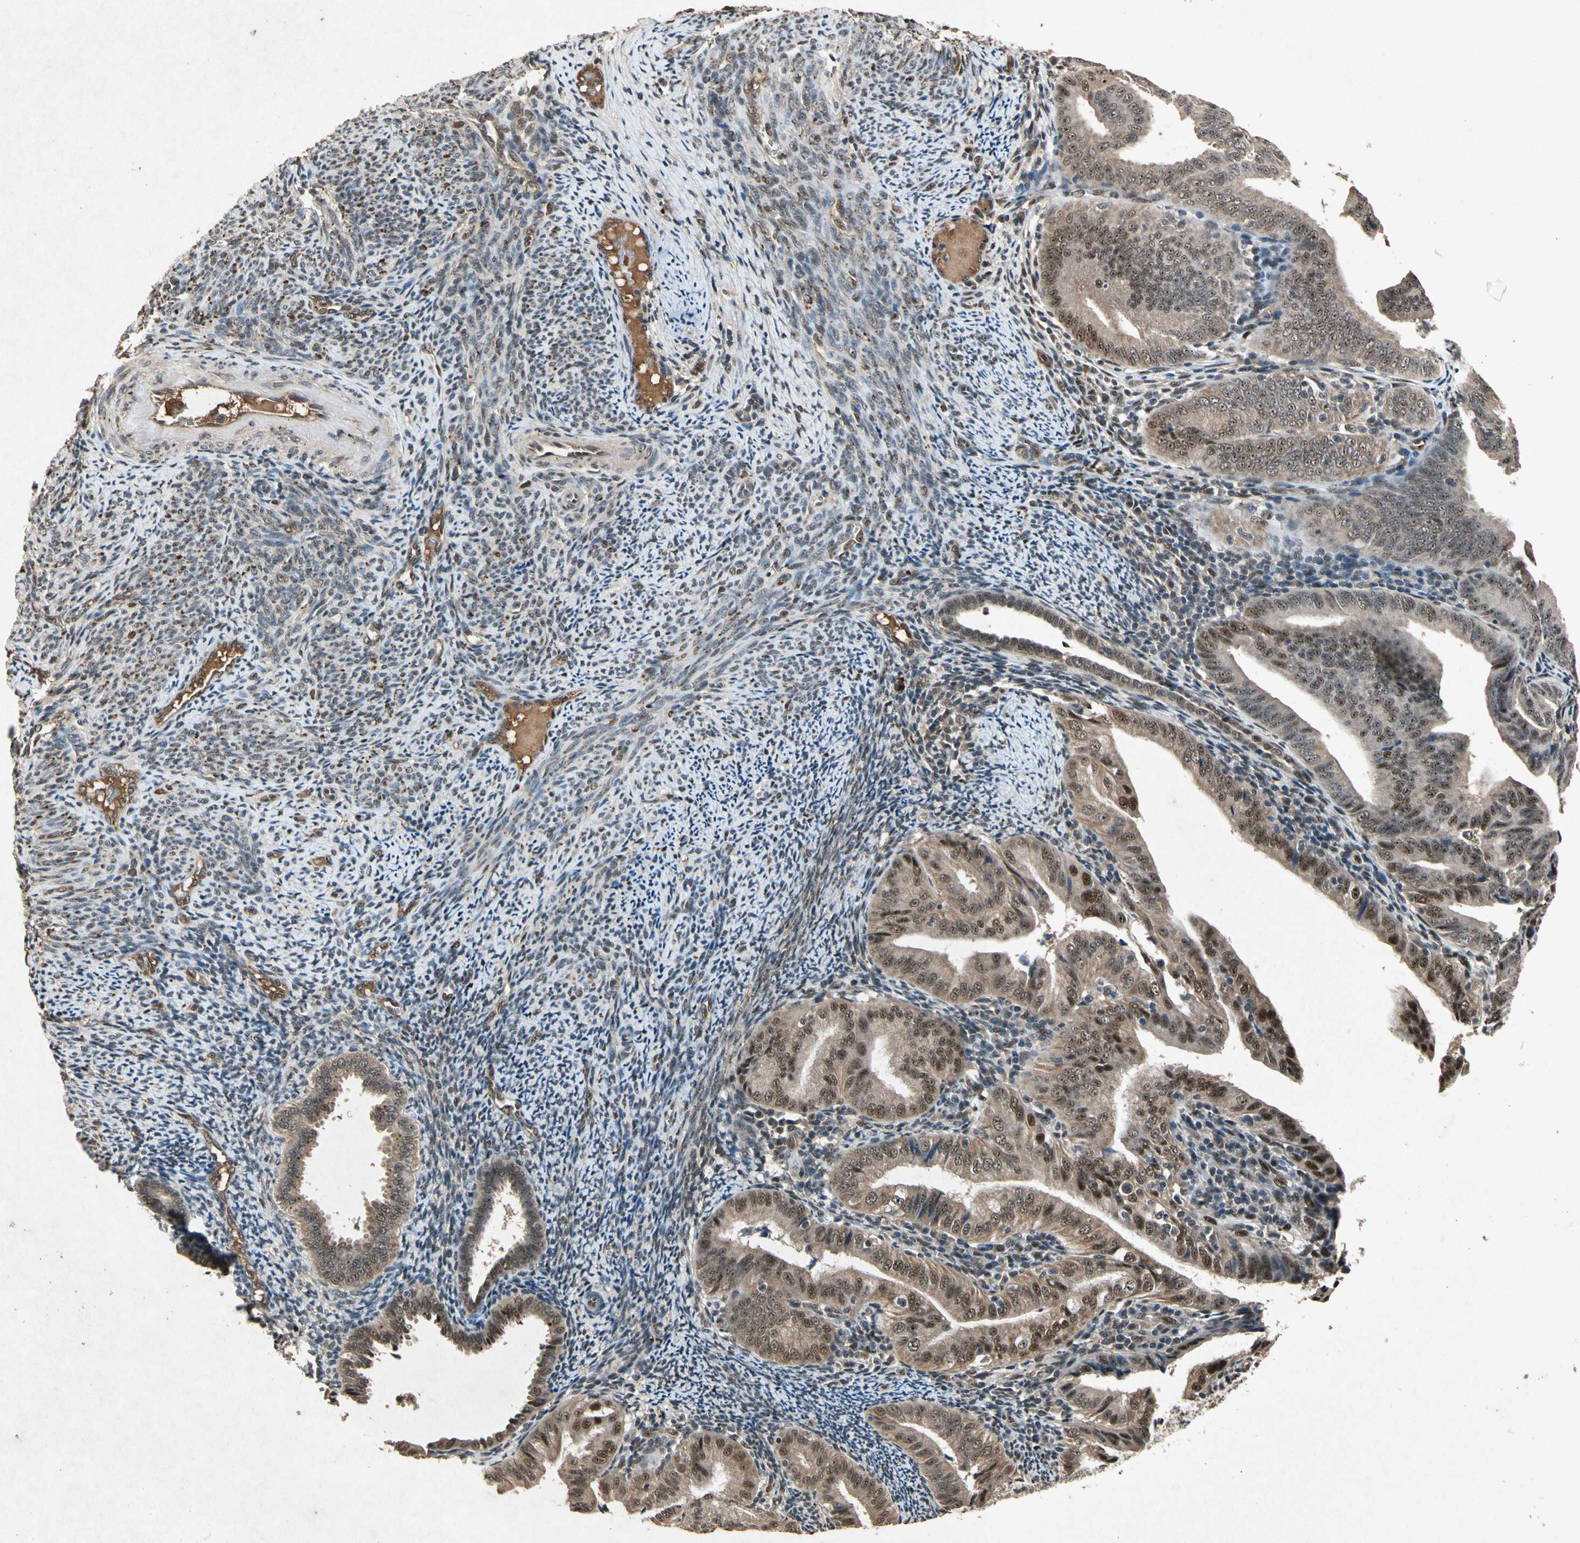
{"staining": {"intensity": "moderate", "quantity": ">75%", "location": "cytoplasmic/membranous,nuclear"}, "tissue": "endometrial cancer", "cell_type": "Tumor cells", "image_type": "cancer", "snomed": [{"axis": "morphology", "description": "Adenocarcinoma, NOS"}, {"axis": "topography", "description": "Endometrium"}], "caption": "Immunohistochemistry (IHC) histopathology image of neoplastic tissue: human adenocarcinoma (endometrial) stained using immunohistochemistry (IHC) demonstrates medium levels of moderate protein expression localized specifically in the cytoplasmic/membranous and nuclear of tumor cells, appearing as a cytoplasmic/membranous and nuclear brown color.", "gene": "PML", "patient": {"sex": "female", "age": 58}}